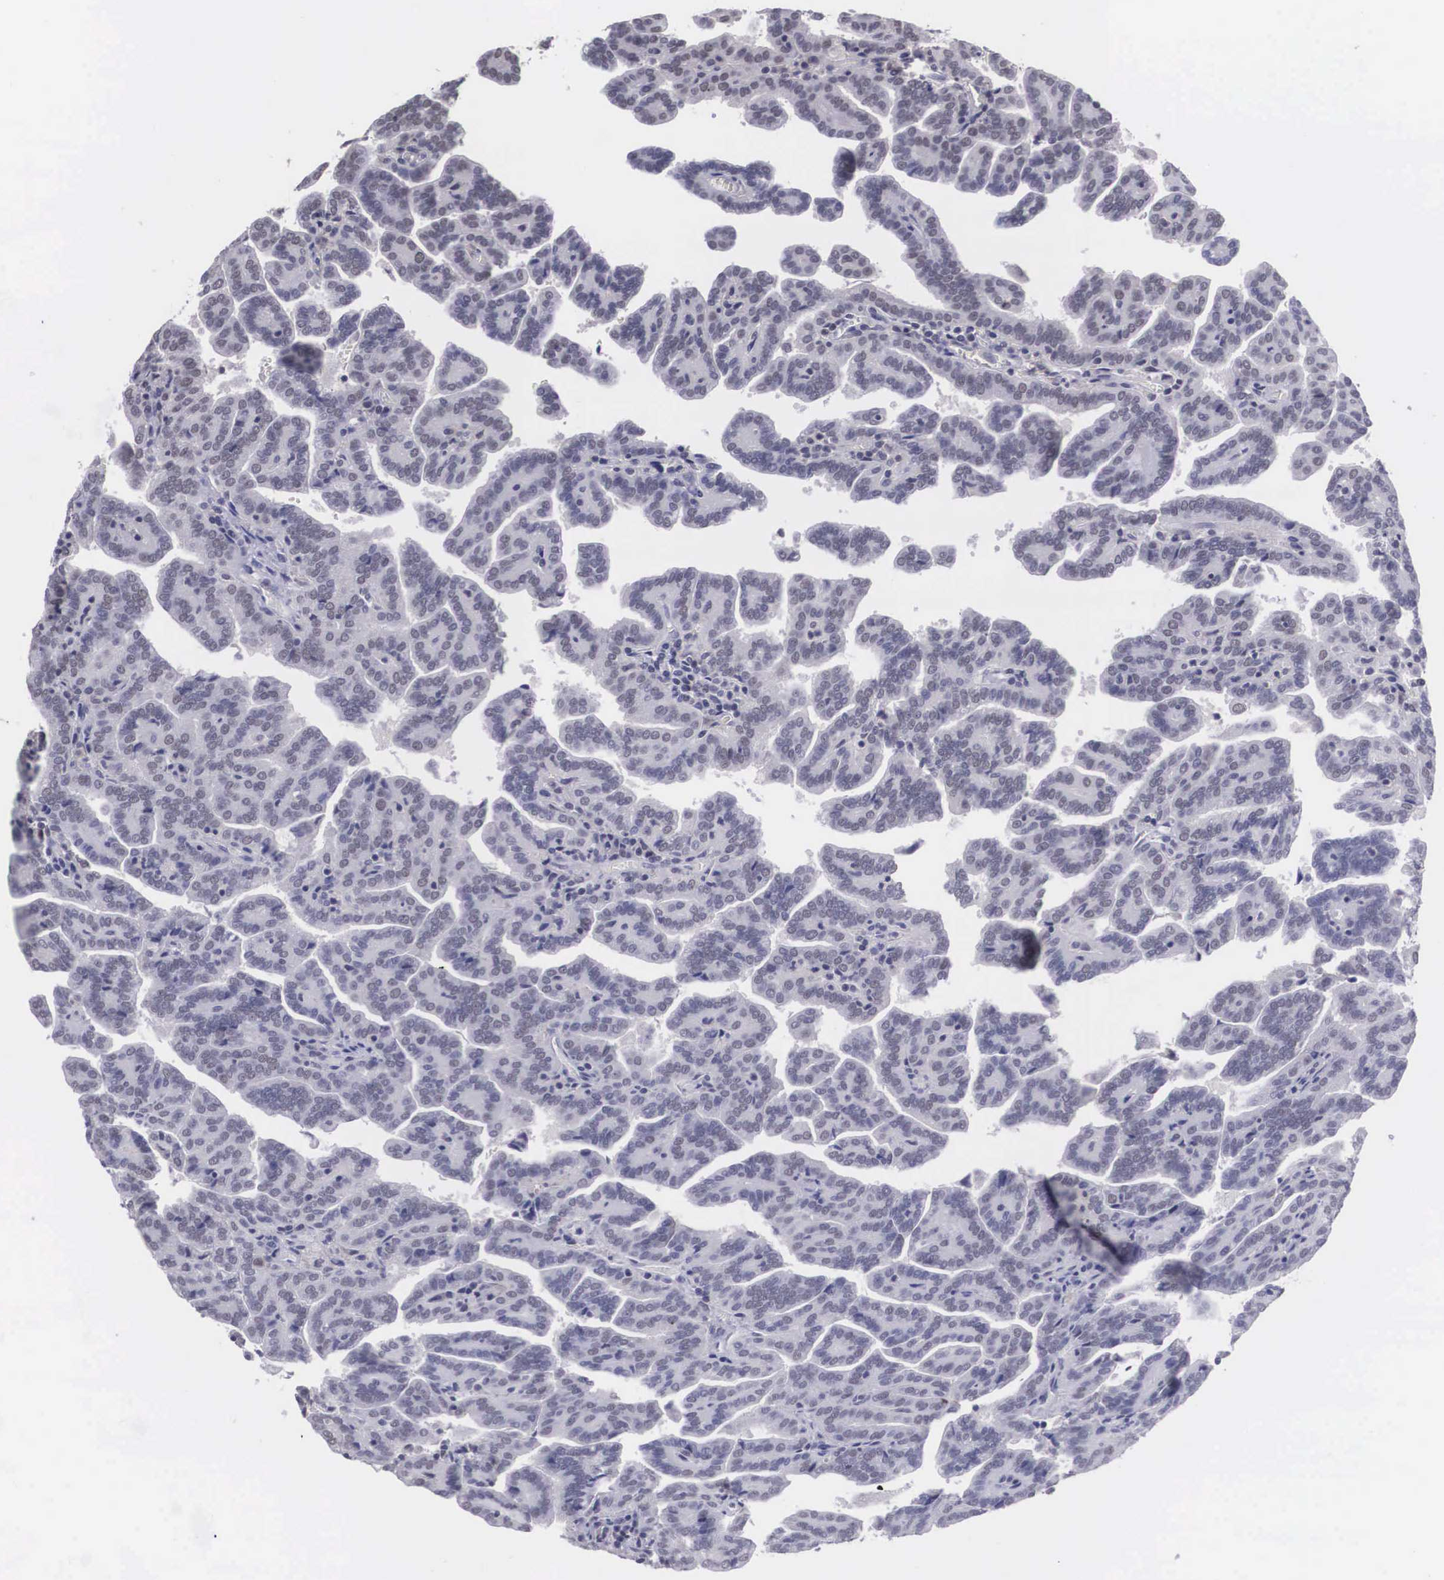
{"staining": {"intensity": "negative", "quantity": "none", "location": "none"}, "tissue": "renal cancer", "cell_type": "Tumor cells", "image_type": "cancer", "snomed": [{"axis": "morphology", "description": "Adenocarcinoma, NOS"}, {"axis": "topography", "description": "Kidney"}], "caption": "A high-resolution photomicrograph shows IHC staining of renal adenocarcinoma, which demonstrates no significant positivity in tumor cells.", "gene": "ZNF275", "patient": {"sex": "male", "age": 61}}